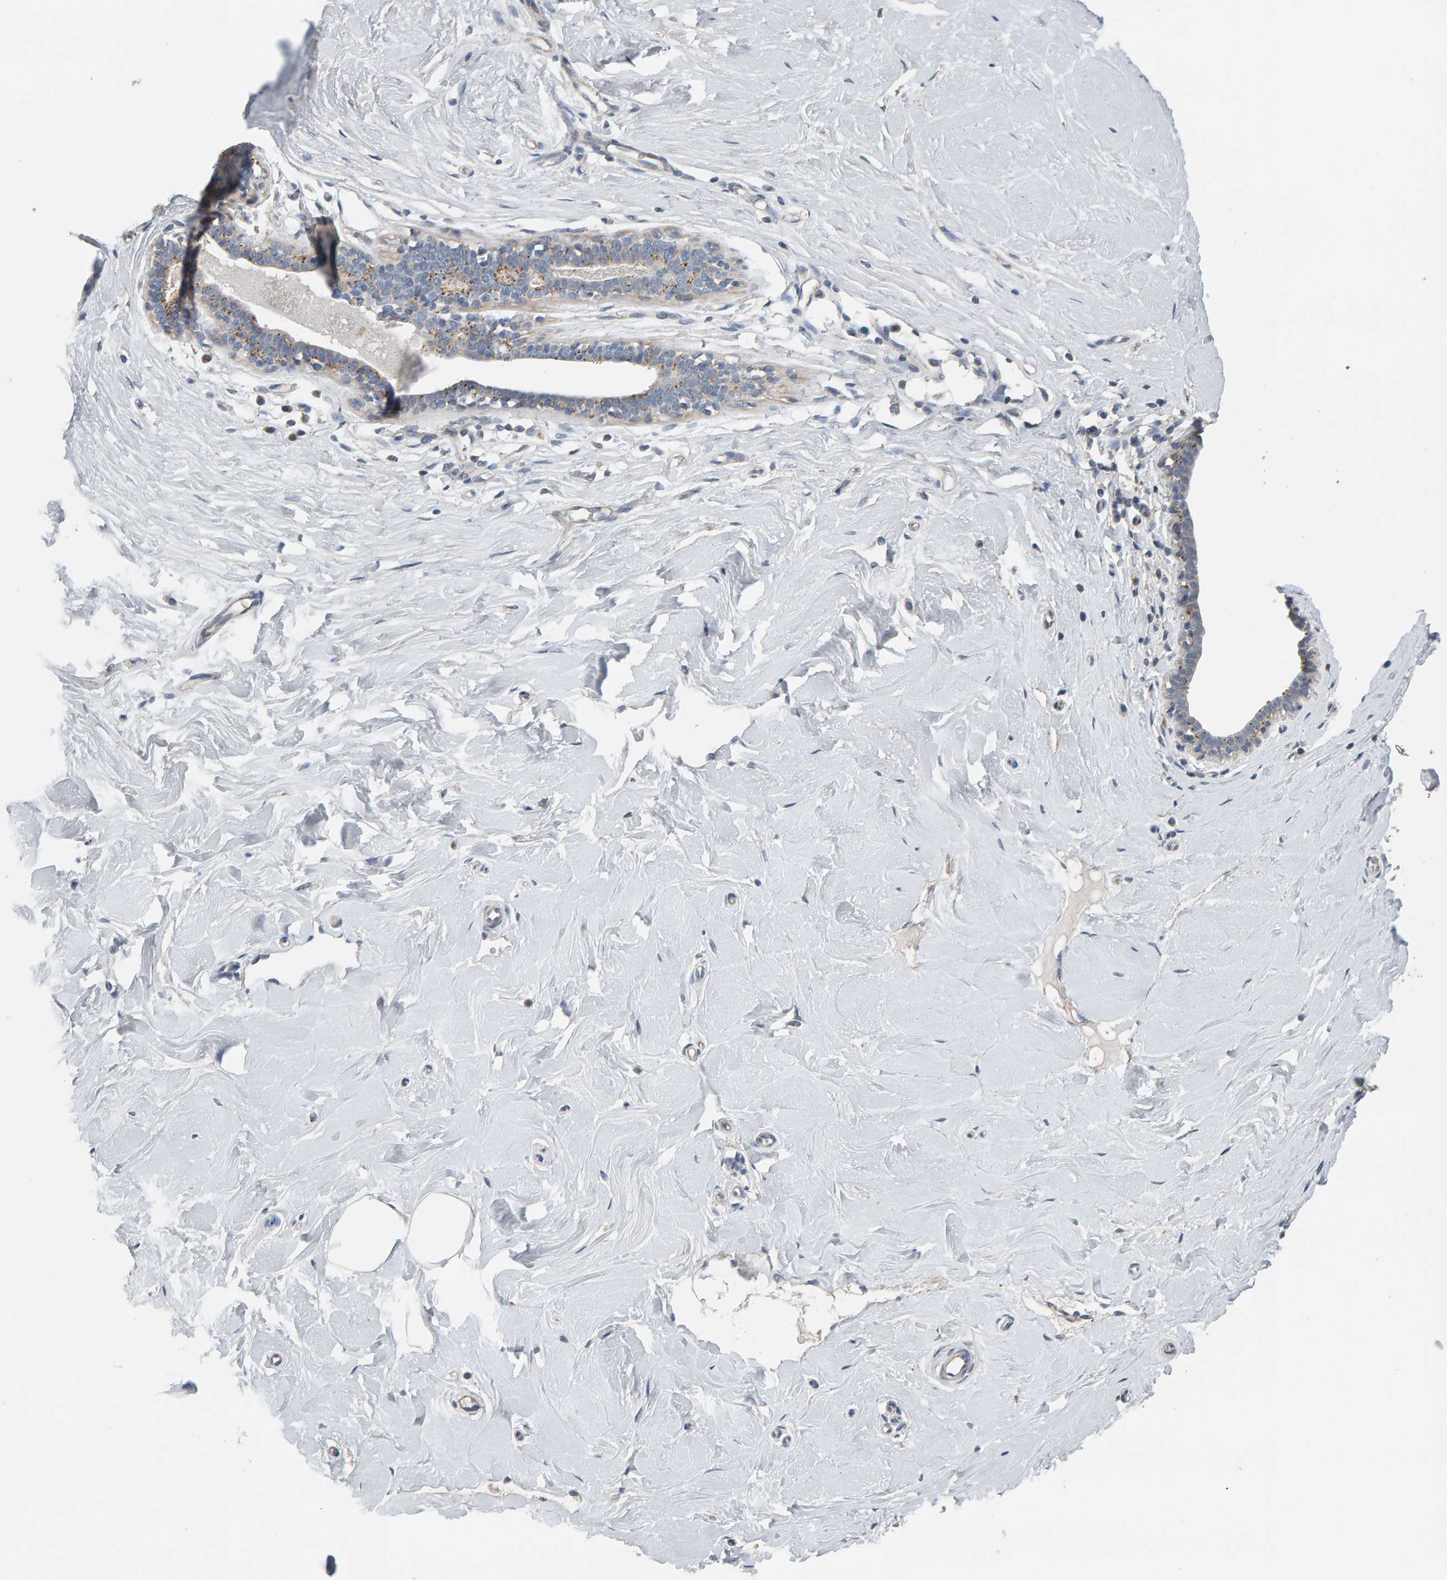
{"staining": {"intensity": "negative", "quantity": "none", "location": "none"}, "tissue": "breast", "cell_type": "Adipocytes", "image_type": "normal", "snomed": [{"axis": "morphology", "description": "Normal tissue, NOS"}, {"axis": "topography", "description": "Breast"}], "caption": "Immunohistochemistry photomicrograph of unremarkable breast: human breast stained with DAB (3,3'-diaminobenzidine) shows no significant protein expression in adipocytes.", "gene": "IPPK", "patient": {"sex": "female", "age": 23}}